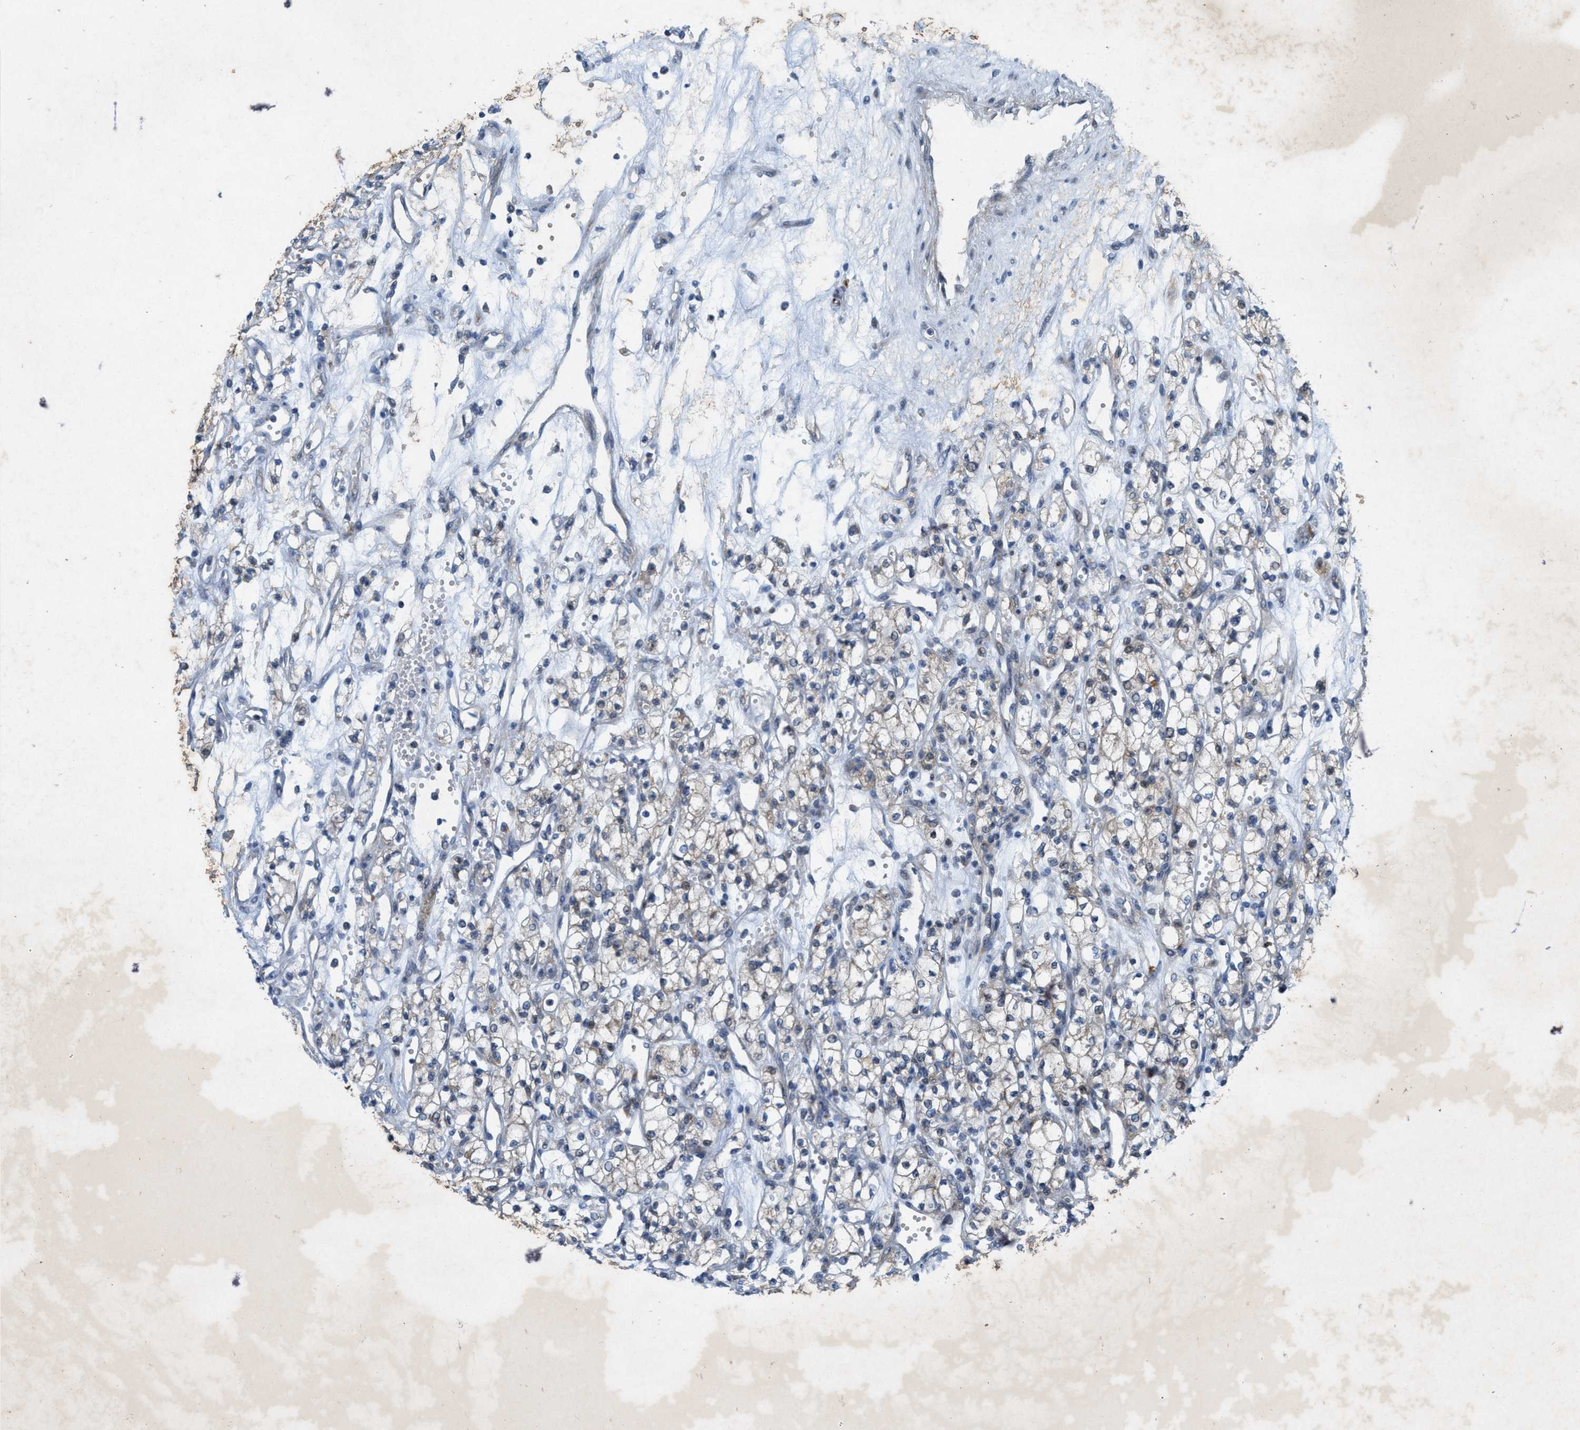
{"staining": {"intensity": "weak", "quantity": "<25%", "location": "cytoplasmic/membranous"}, "tissue": "renal cancer", "cell_type": "Tumor cells", "image_type": "cancer", "snomed": [{"axis": "morphology", "description": "Adenocarcinoma, NOS"}, {"axis": "topography", "description": "Kidney"}], "caption": "Renal cancer (adenocarcinoma) was stained to show a protein in brown. There is no significant positivity in tumor cells.", "gene": "URGCP", "patient": {"sex": "male", "age": 59}}